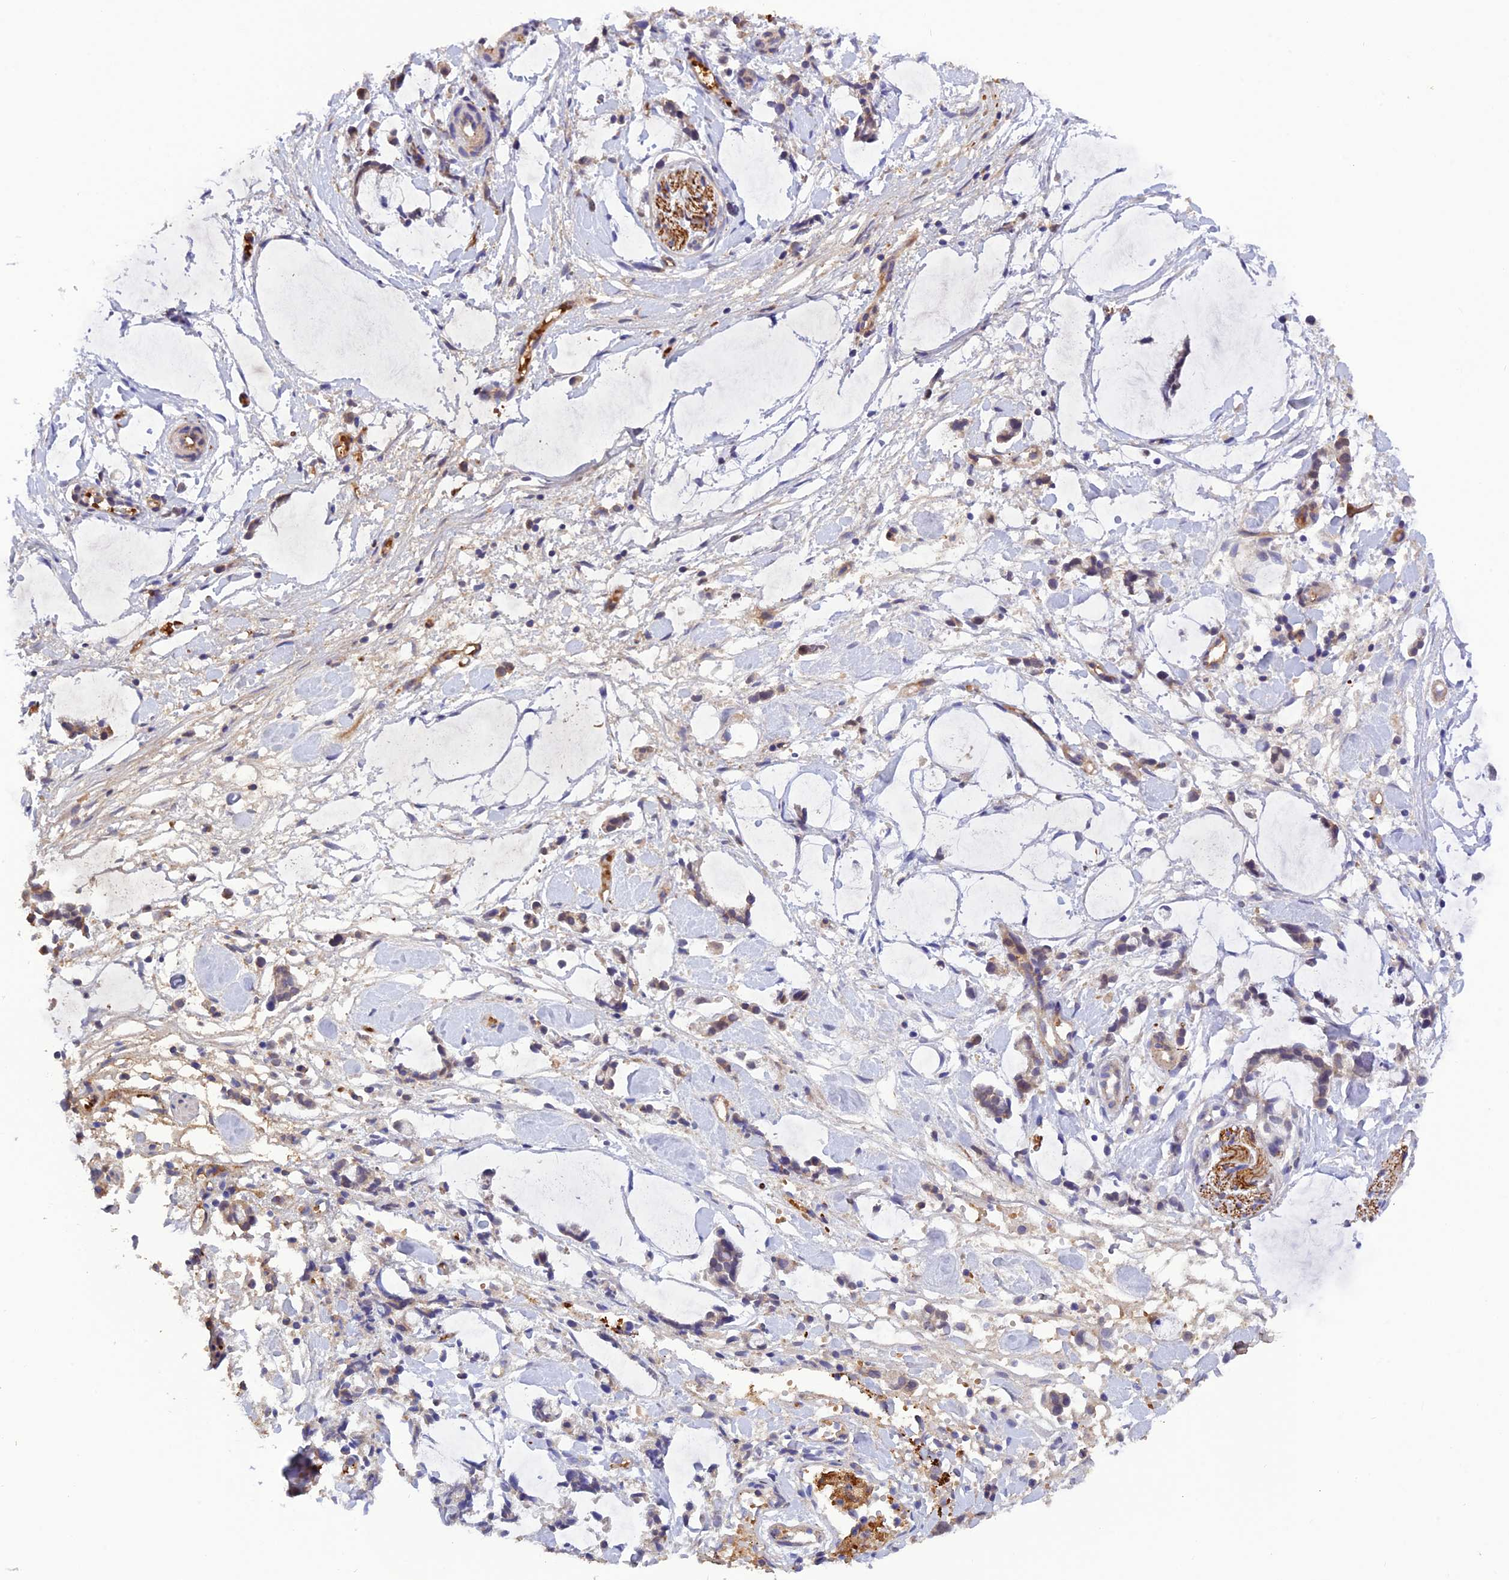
{"staining": {"intensity": "moderate", "quantity": ">75%", "location": "cytoplasmic/membranous"}, "tissue": "adipose tissue", "cell_type": "Adipocytes", "image_type": "normal", "snomed": [{"axis": "morphology", "description": "Normal tissue, NOS"}, {"axis": "morphology", "description": "Adenocarcinoma, NOS"}, {"axis": "topography", "description": "Smooth muscle"}, {"axis": "topography", "description": "Colon"}], "caption": "Immunohistochemistry (IHC) histopathology image of benign adipose tissue: human adipose tissue stained using immunohistochemistry exhibits medium levels of moderate protein expression localized specifically in the cytoplasmic/membranous of adipocytes, appearing as a cytoplasmic/membranous brown color.", "gene": "PZP", "patient": {"sex": "male", "age": 14}}